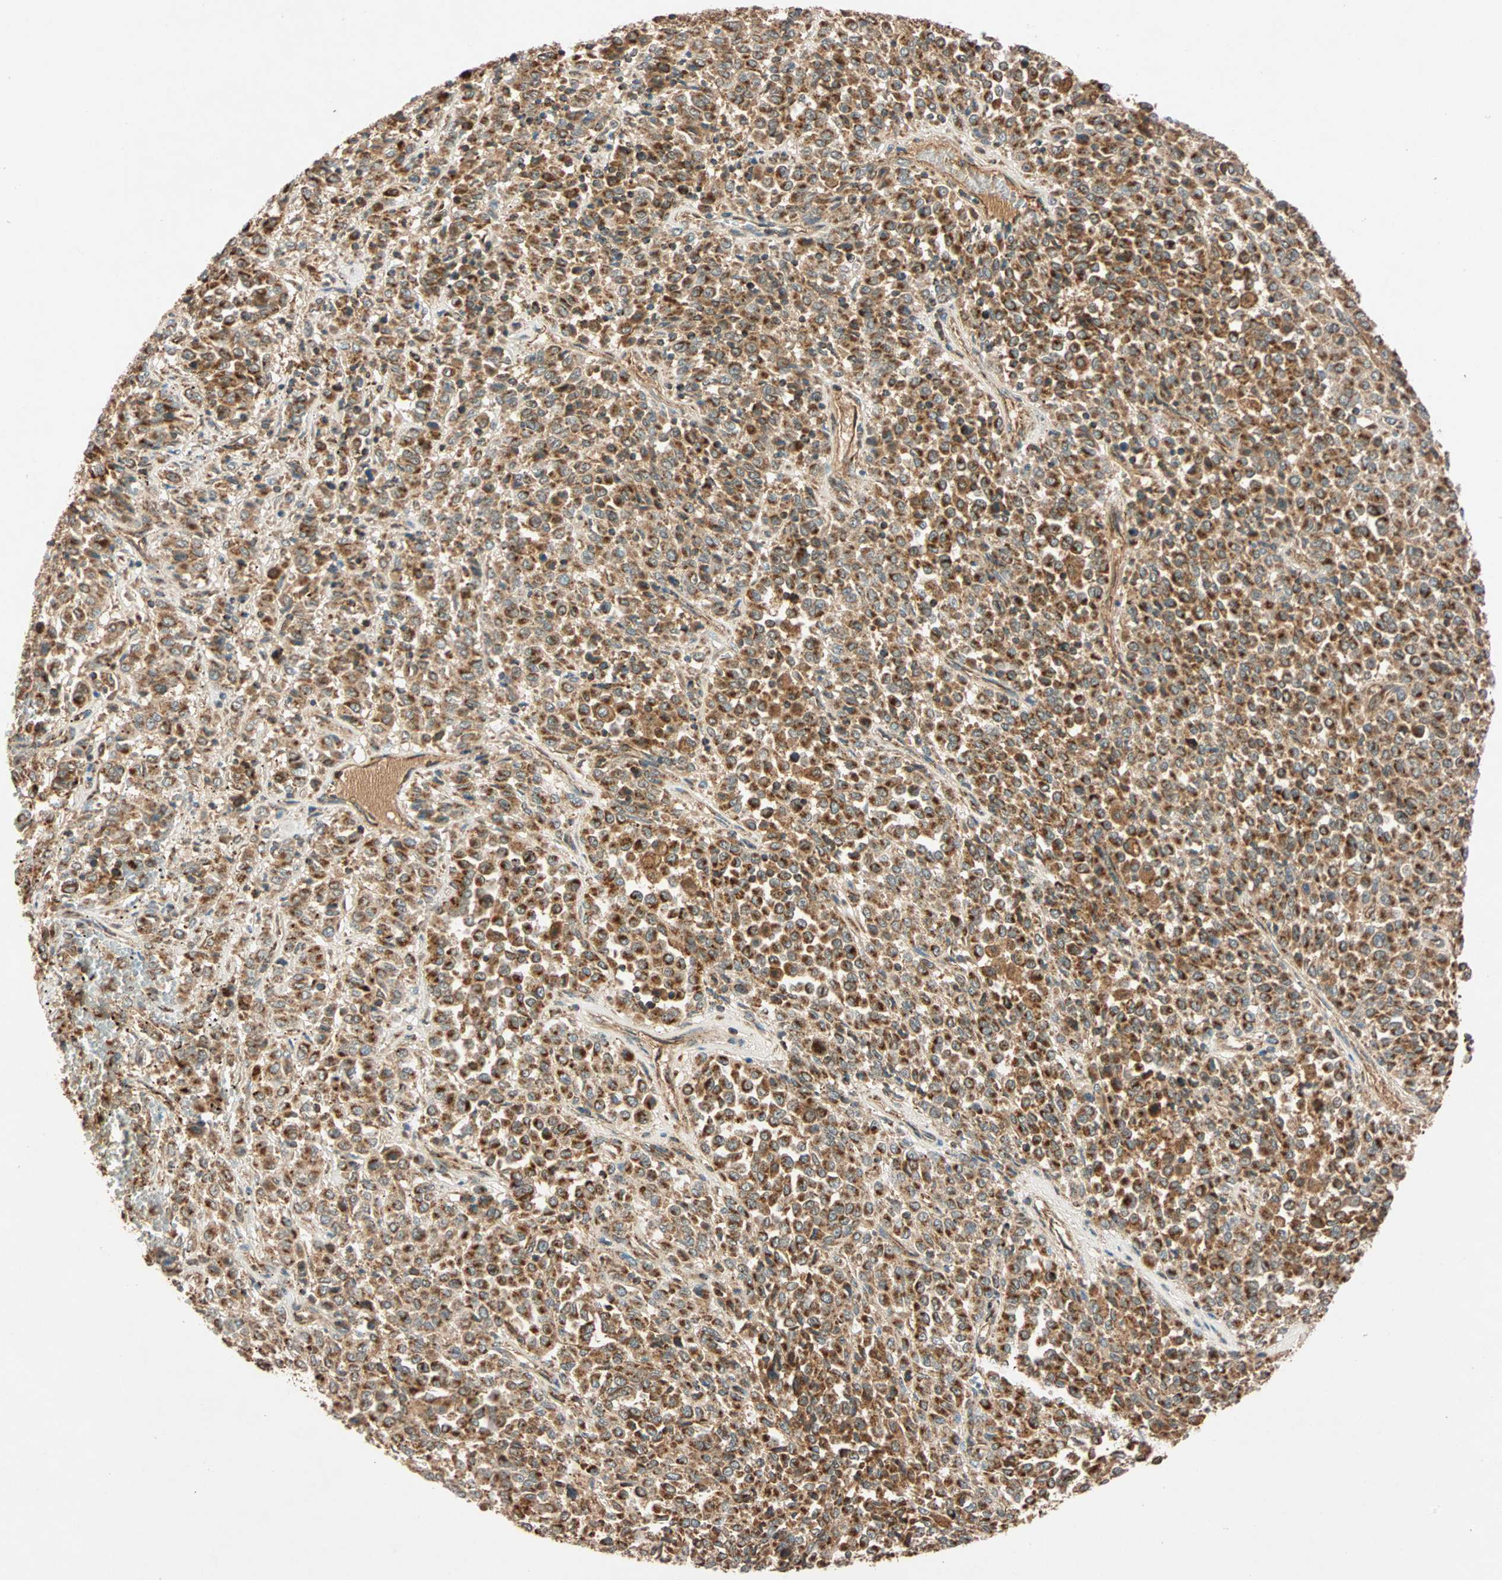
{"staining": {"intensity": "strong", "quantity": ">75%", "location": "cytoplasmic/membranous"}, "tissue": "melanoma", "cell_type": "Tumor cells", "image_type": "cancer", "snomed": [{"axis": "morphology", "description": "Malignant melanoma, Metastatic site"}, {"axis": "topography", "description": "Pancreas"}], "caption": "Immunohistochemistry staining of malignant melanoma (metastatic site), which demonstrates high levels of strong cytoplasmic/membranous expression in approximately >75% of tumor cells indicating strong cytoplasmic/membranous protein expression. The staining was performed using DAB (3,3'-diaminobenzidine) (brown) for protein detection and nuclei were counterstained in hematoxylin (blue).", "gene": "MAPK1", "patient": {"sex": "female", "age": 30}}